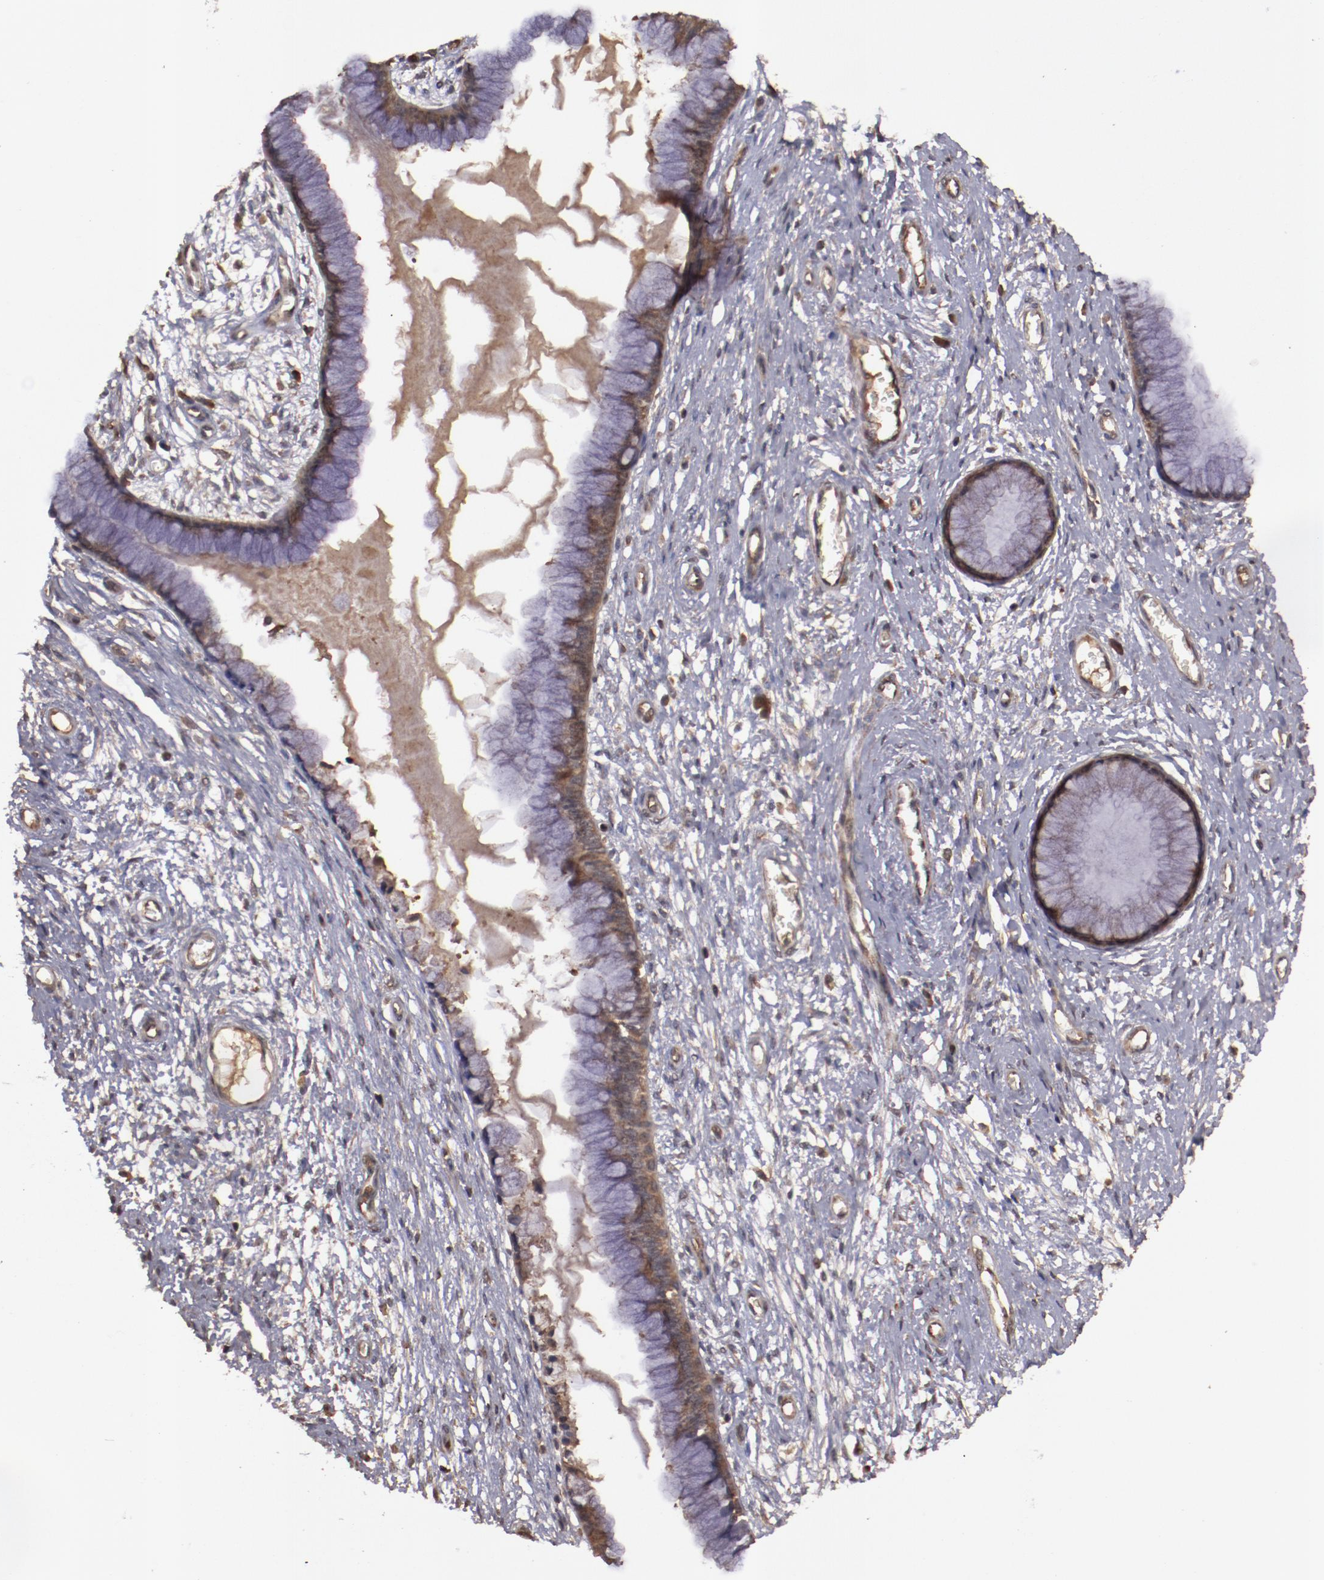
{"staining": {"intensity": "strong", "quantity": ">75%", "location": "cytoplasmic/membranous"}, "tissue": "cervix", "cell_type": "Glandular cells", "image_type": "normal", "snomed": [{"axis": "morphology", "description": "Normal tissue, NOS"}, {"axis": "topography", "description": "Cervix"}], "caption": "Immunohistochemical staining of unremarkable human cervix exhibits >75% levels of strong cytoplasmic/membranous protein staining in about >75% of glandular cells.", "gene": "TXNDC16", "patient": {"sex": "female", "age": 55}}